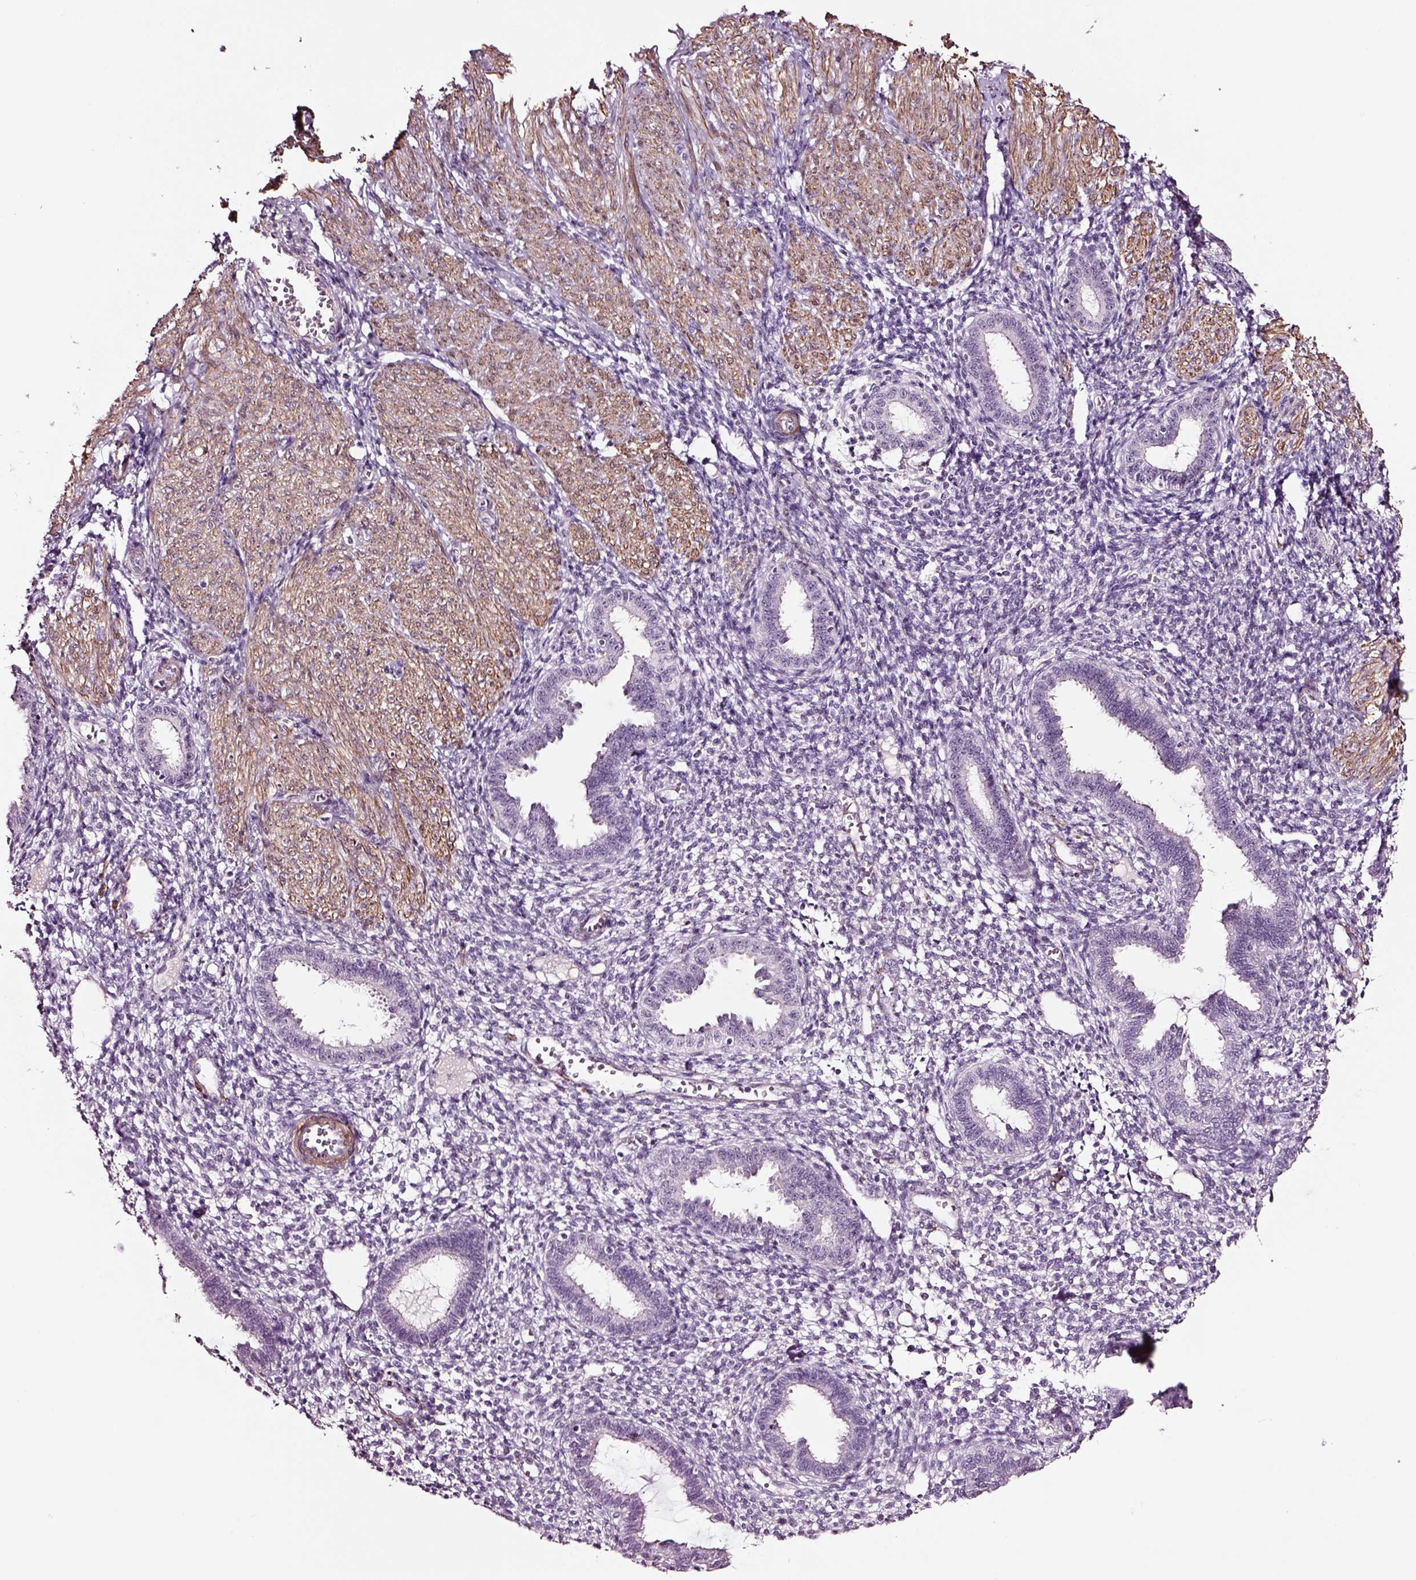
{"staining": {"intensity": "negative", "quantity": "none", "location": "none"}, "tissue": "endometrium", "cell_type": "Cells in endometrial stroma", "image_type": "normal", "snomed": [{"axis": "morphology", "description": "Normal tissue, NOS"}, {"axis": "topography", "description": "Endometrium"}], "caption": "A high-resolution histopathology image shows immunohistochemistry staining of unremarkable endometrium, which demonstrates no significant expression in cells in endometrial stroma. (IHC, brightfield microscopy, high magnification).", "gene": "SOX10", "patient": {"sex": "female", "age": 36}}